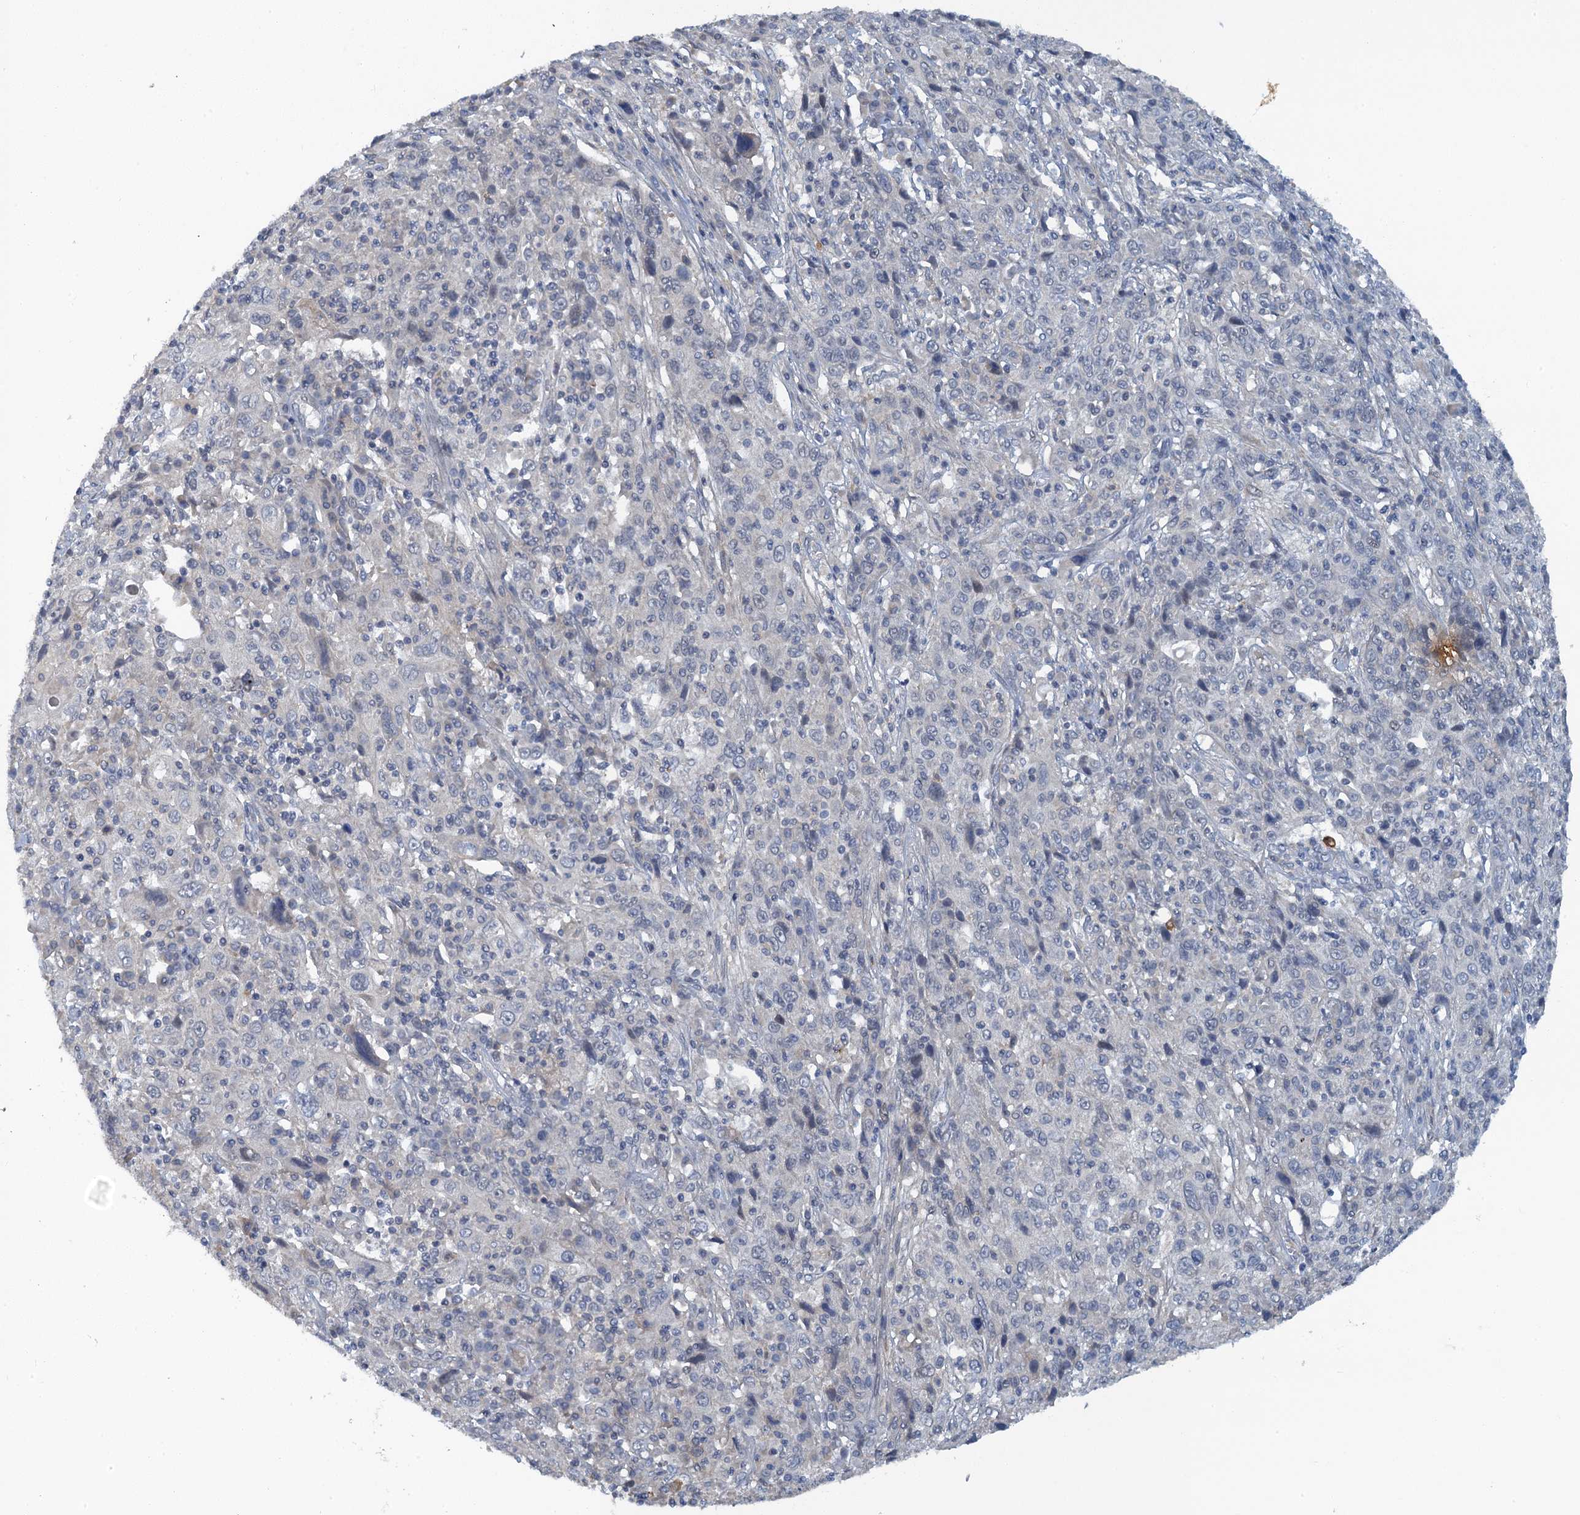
{"staining": {"intensity": "negative", "quantity": "none", "location": "none"}, "tissue": "cervical cancer", "cell_type": "Tumor cells", "image_type": "cancer", "snomed": [{"axis": "morphology", "description": "Squamous cell carcinoma, NOS"}, {"axis": "topography", "description": "Cervix"}], "caption": "Immunohistochemical staining of human cervical cancer demonstrates no significant positivity in tumor cells.", "gene": "MRFAP1", "patient": {"sex": "female", "age": 46}}